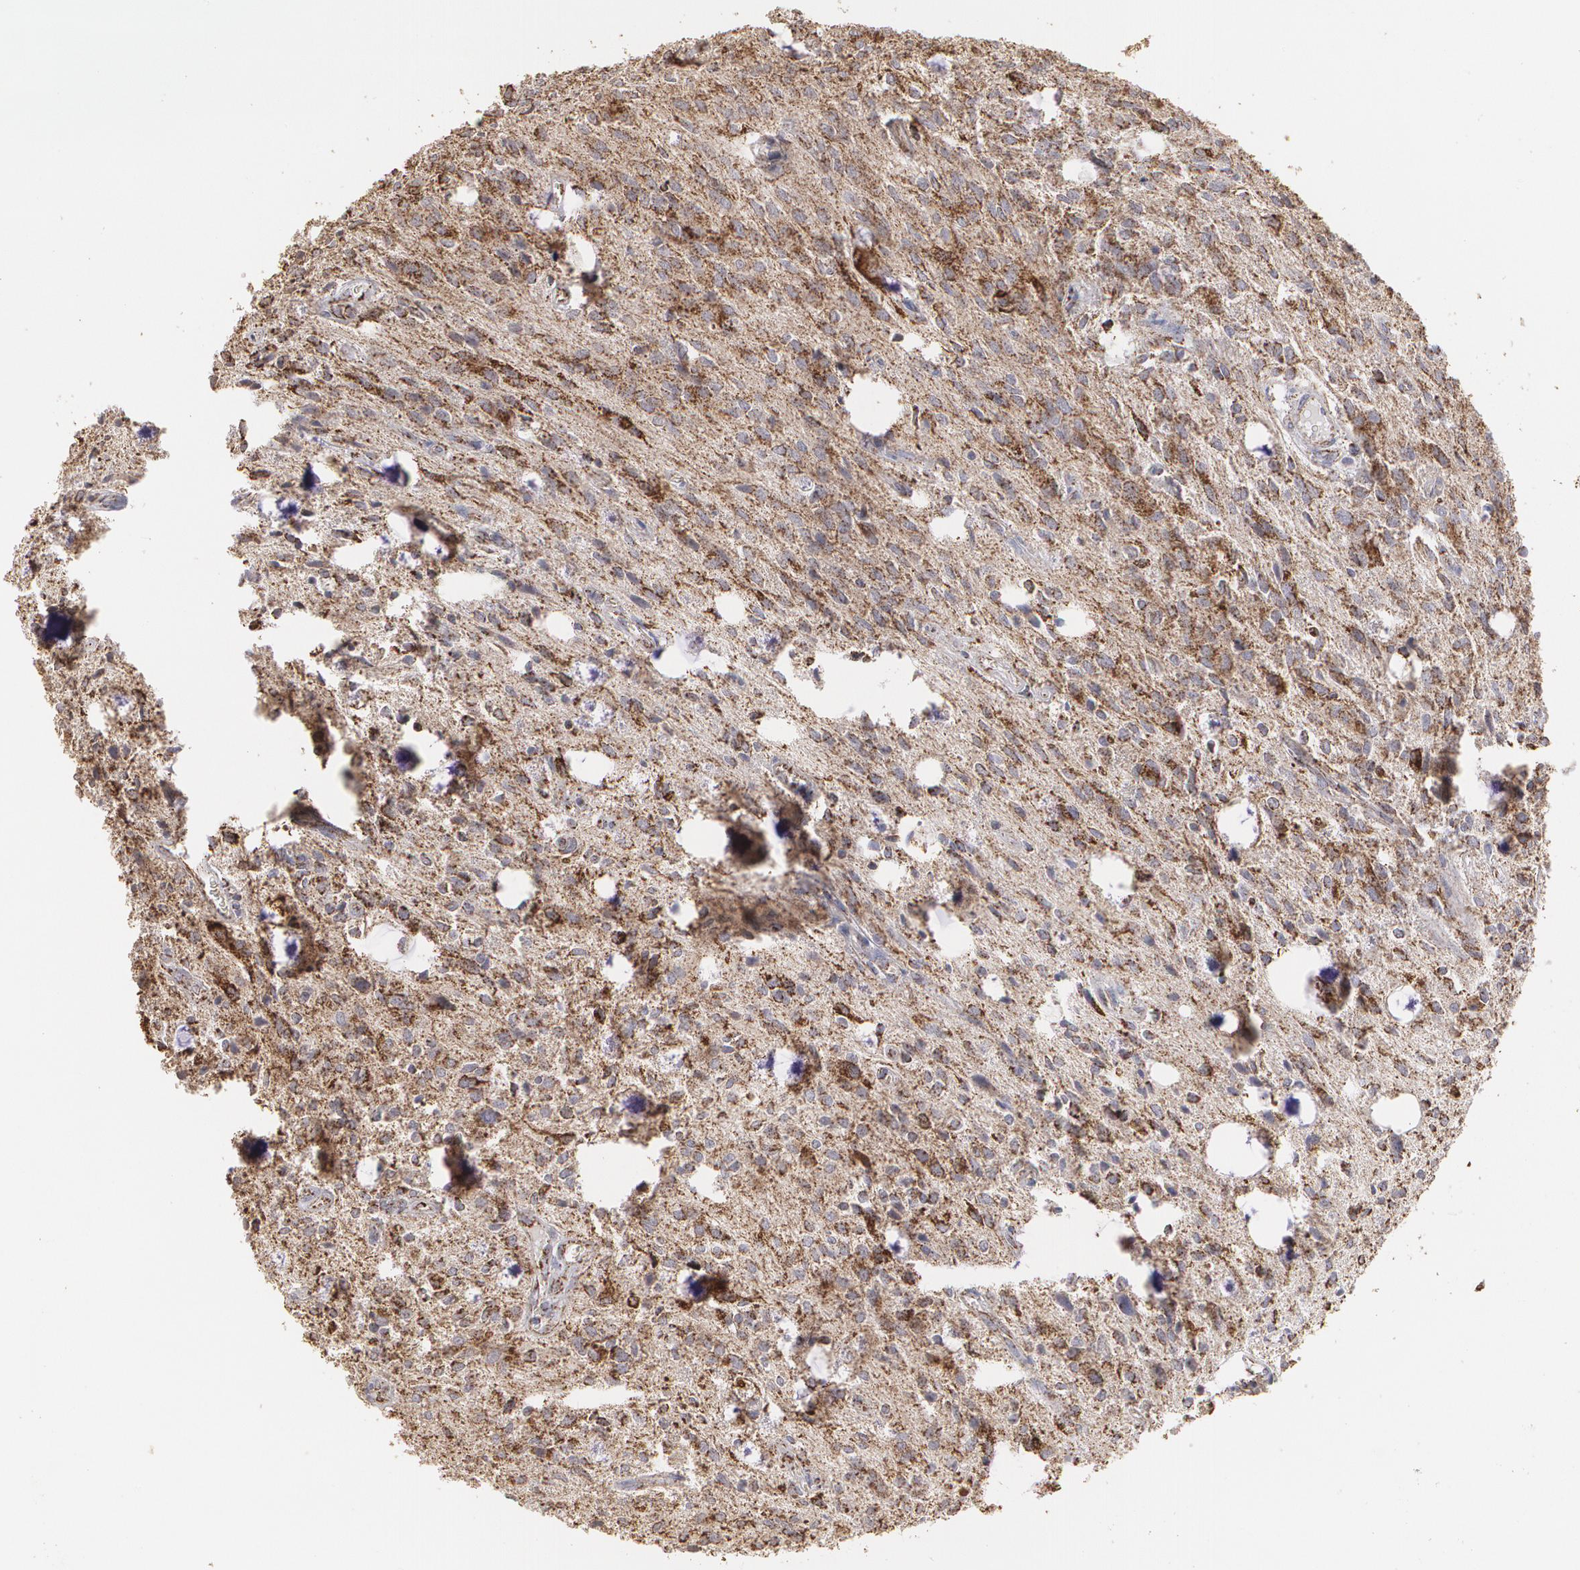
{"staining": {"intensity": "moderate", "quantity": "25%-75%", "location": "cytoplasmic/membranous"}, "tissue": "glioma", "cell_type": "Tumor cells", "image_type": "cancer", "snomed": [{"axis": "morphology", "description": "Glioma, malignant, Low grade"}, {"axis": "topography", "description": "Brain"}], "caption": "There is medium levels of moderate cytoplasmic/membranous staining in tumor cells of glioma, as demonstrated by immunohistochemical staining (brown color).", "gene": "HSPD1", "patient": {"sex": "female", "age": 15}}